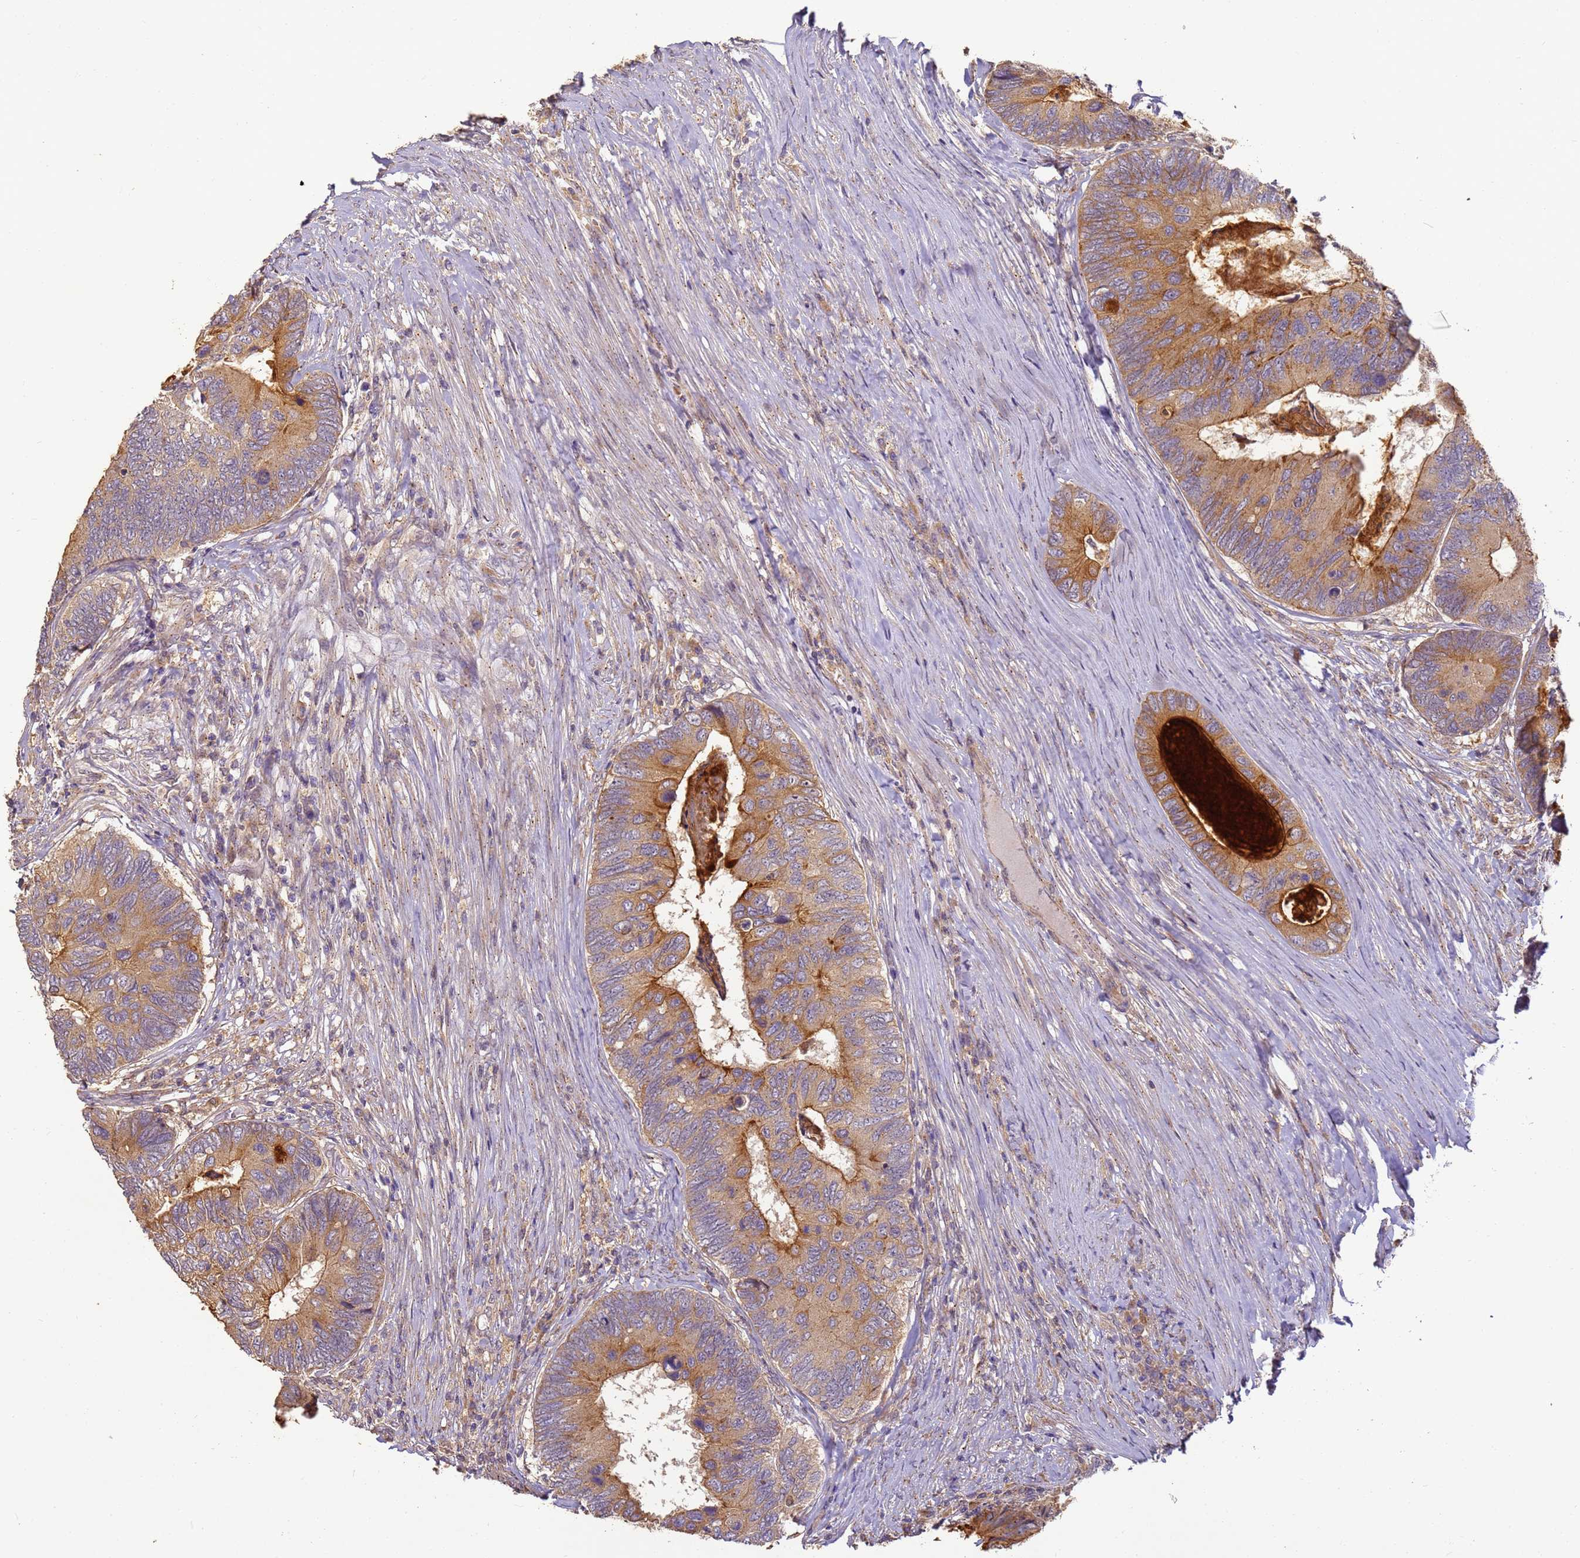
{"staining": {"intensity": "moderate", "quantity": ">75%", "location": "cytoplasmic/membranous"}, "tissue": "colorectal cancer", "cell_type": "Tumor cells", "image_type": "cancer", "snomed": [{"axis": "morphology", "description": "Adenocarcinoma, NOS"}, {"axis": "topography", "description": "Colon"}], "caption": "Adenocarcinoma (colorectal) stained with a protein marker displays moderate staining in tumor cells.", "gene": "TIGAR", "patient": {"sex": "female", "age": 67}}